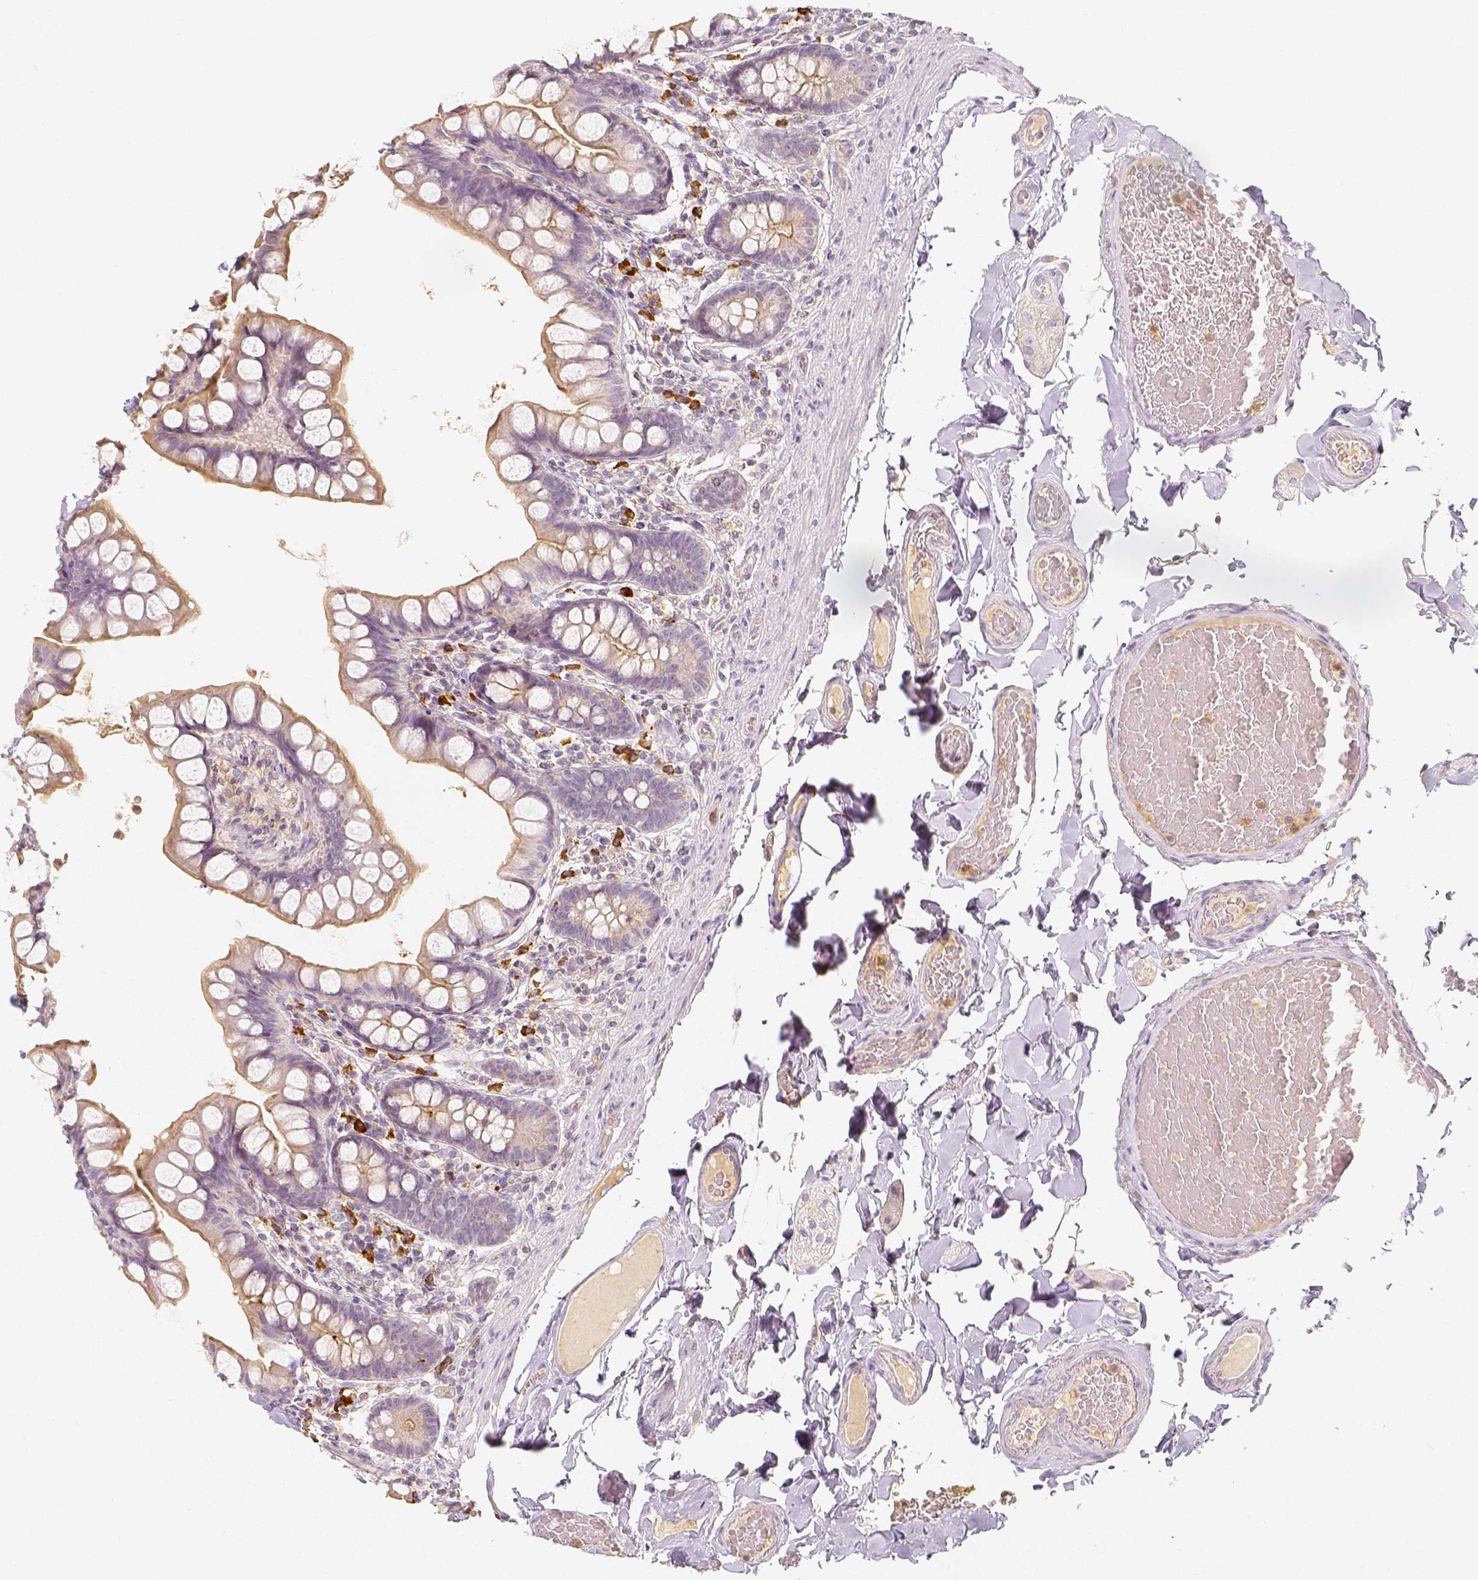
{"staining": {"intensity": "weak", "quantity": ">75%", "location": "cytoplasmic/membranous"}, "tissue": "small intestine", "cell_type": "Glandular cells", "image_type": "normal", "snomed": [{"axis": "morphology", "description": "Normal tissue, NOS"}, {"axis": "topography", "description": "Small intestine"}], "caption": "IHC image of benign small intestine: small intestine stained using immunohistochemistry exhibits low levels of weak protein expression localized specifically in the cytoplasmic/membranous of glandular cells, appearing as a cytoplasmic/membranous brown color.", "gene": "PTPRJ", "patient": {"sex": "male", "age": 70}}